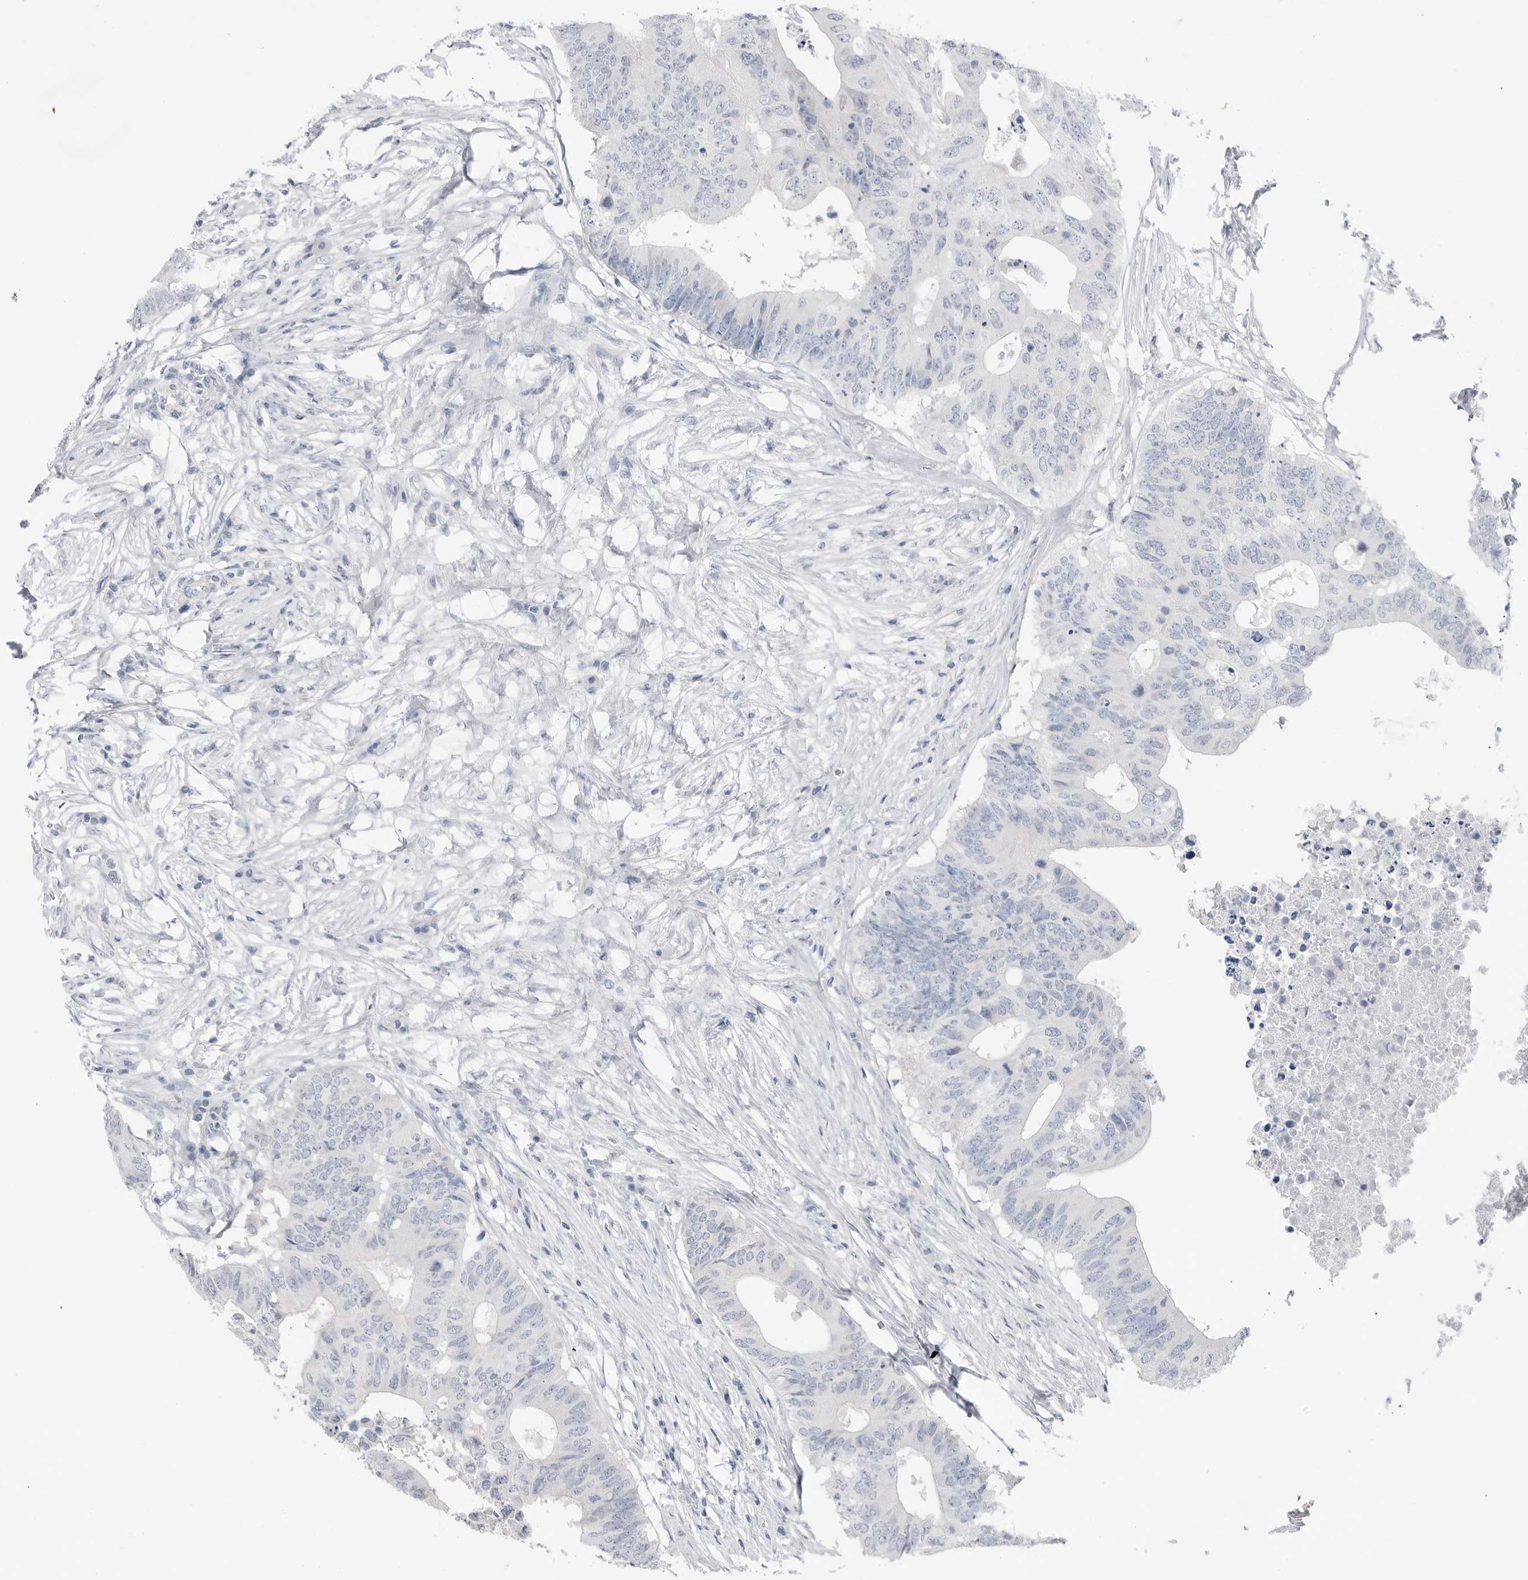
{"staining": {"intensity": "negative", "quantity": "none", "location": "none"}, "tissue": "colorectal cancer", "cell_type": "Tumor cells", "image_type": "cancer", "snomed": [{"axis": "morphology", "description": "Adenocarcinoma, NOS"}, {"axis": "topography", "description": "Colon"}], "caption": "Human colorectal cancer (adenocarcinoma) stained for a protein using IHC reveals no positivity in tumor cells.", "gene": "ABHD12", "patient": {"sex": "male", "age": 71}}